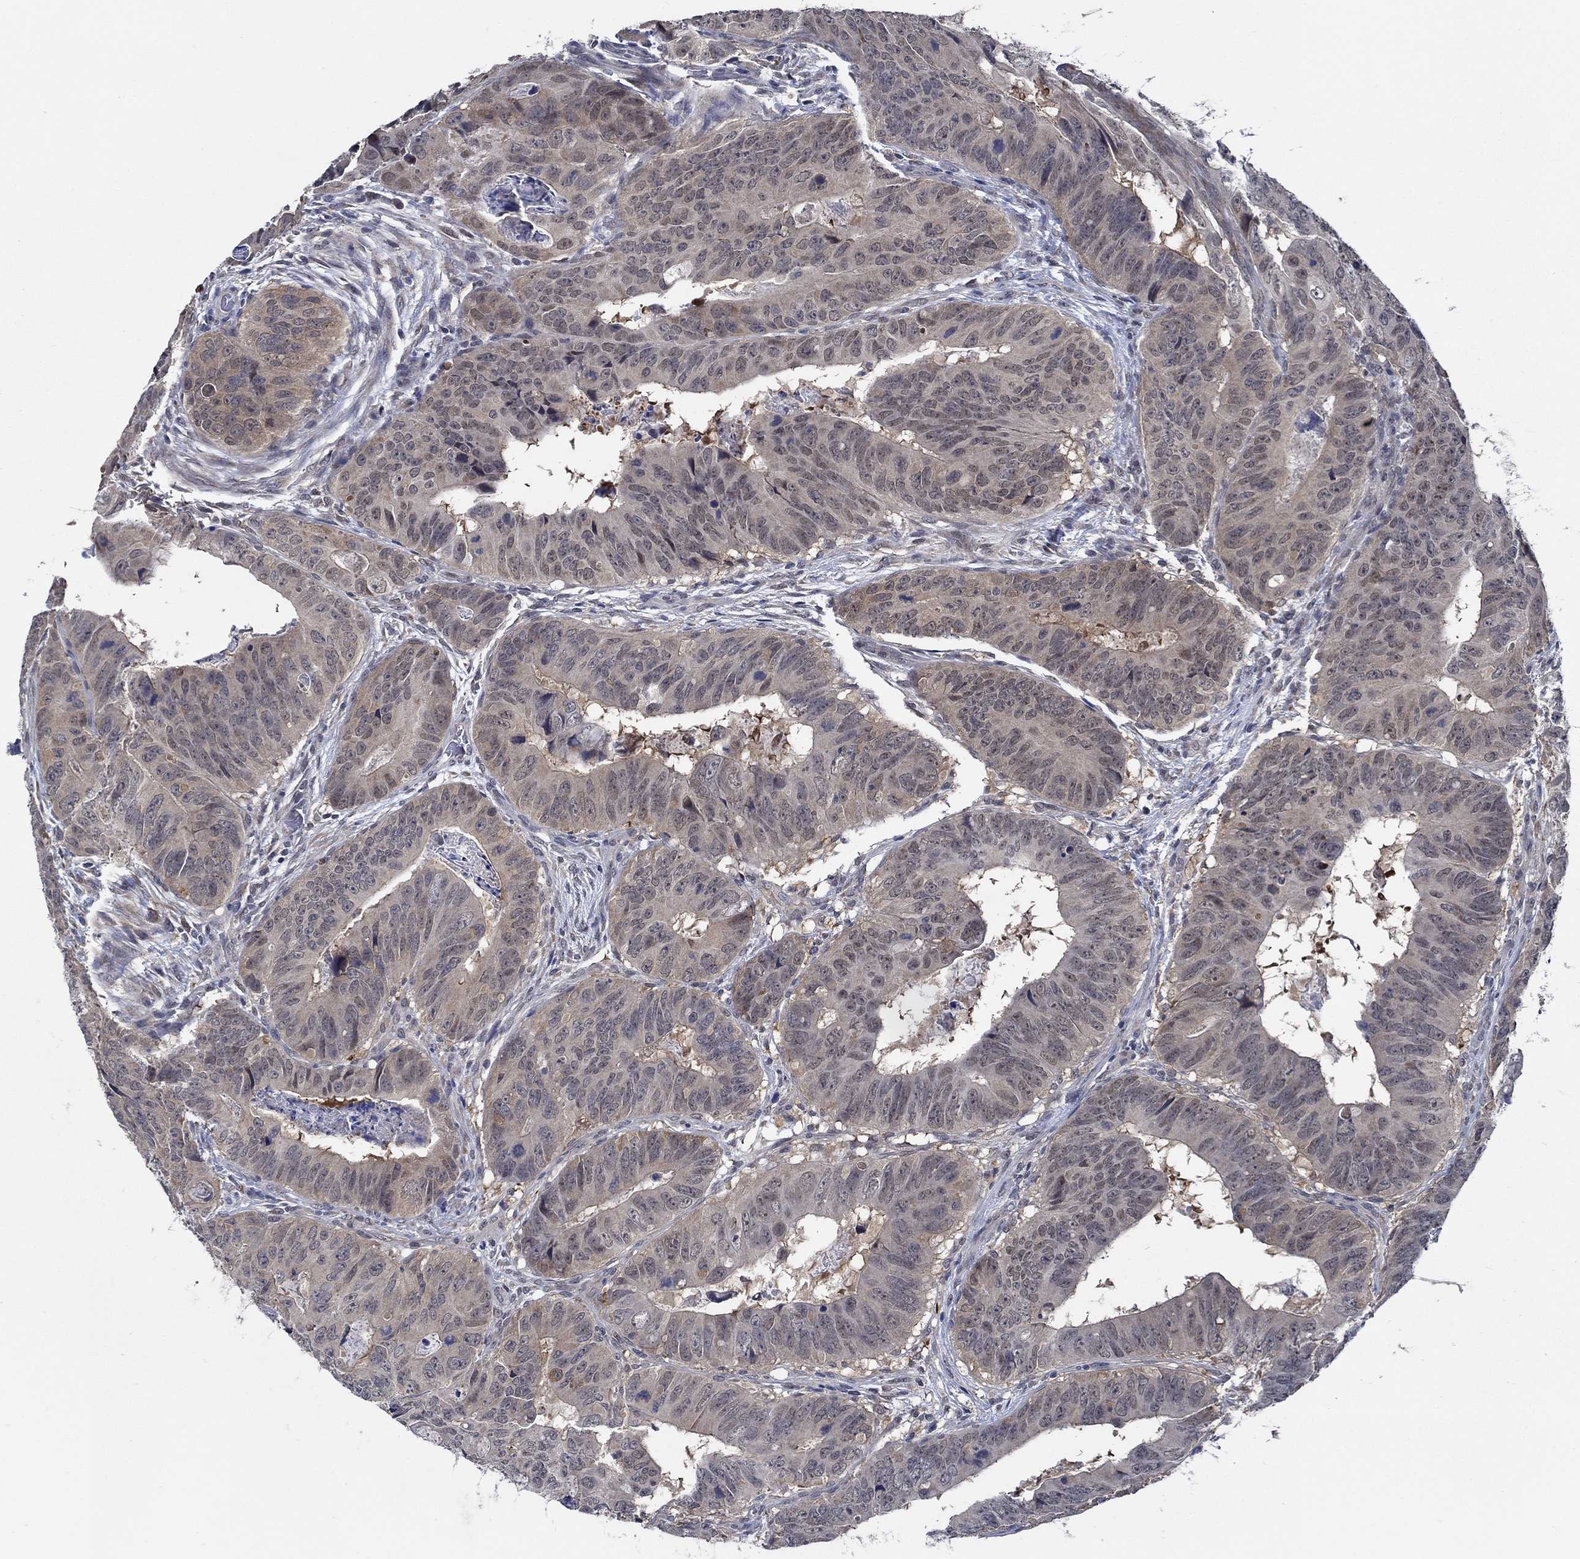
{"staining": {"intensity": "weak", "quantity": "25%-75%", "location": "cytoplasmic/membranous"}, "tissue": "colorectal cancer", "cell_type": "Tumor cells", "image_type": "cancer", "snomed": [{"axis": "morphology", "description": "Adenocarcinoma, NOS"}, {"axis": "topography", "description": "Colon"}], "caption": "This photomicrograph displays immunohistochemistry staining of colorectal cancer (adenocarcinoma), with low weak cytoplasmic/membranous positivity in about 25%-75% of tumor cells.", "gene": "DACT1", "patient": {"sex": "male", "age": 79}}